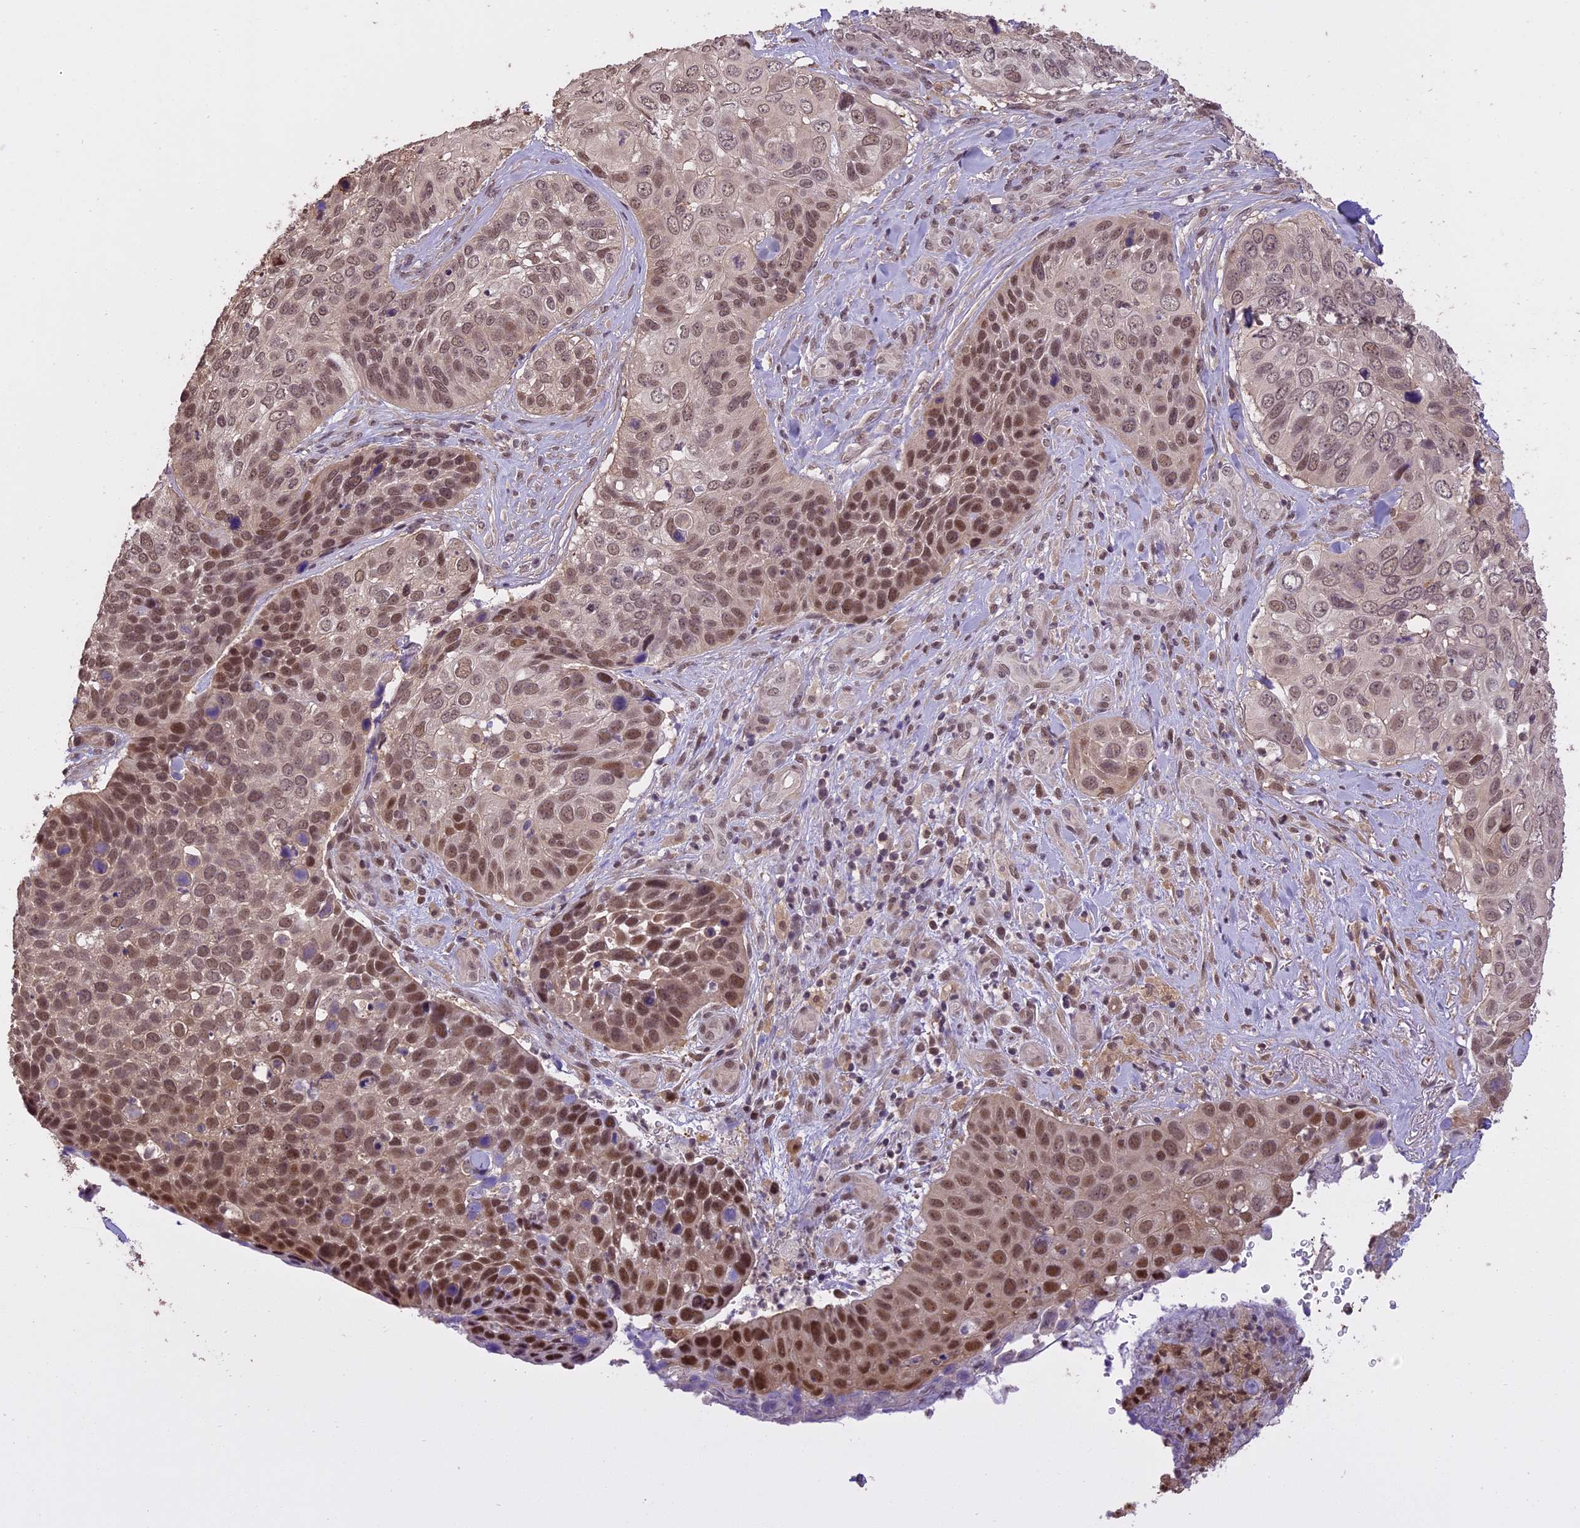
{"staining": {"intensity": "moderate", "quantity": ">75%", "location": "nuclear"}, "tissue": "skin cancer", "cell_type": "Tumor cells", "image_type": "cancer", "snomed": [{"axis": "morphology", "description": "Basal cell carcinoma"}, {"axis": "topography", "description": "Skin"}], "caption": "Immunohistochemistry (IHC) (DAB) staining of human basal cell carcinoma (skin) demonstrates moderate nuclear protein staining in about >75% of tumor cells. The staining was performed using DAB (3,3'-diaminobenzidine), with brown indicating positive protein expression. Nuclei are stained blue with hematoxylin.", "gene": "TIGD7", "patient": {"sex": "female", "age": 74}}